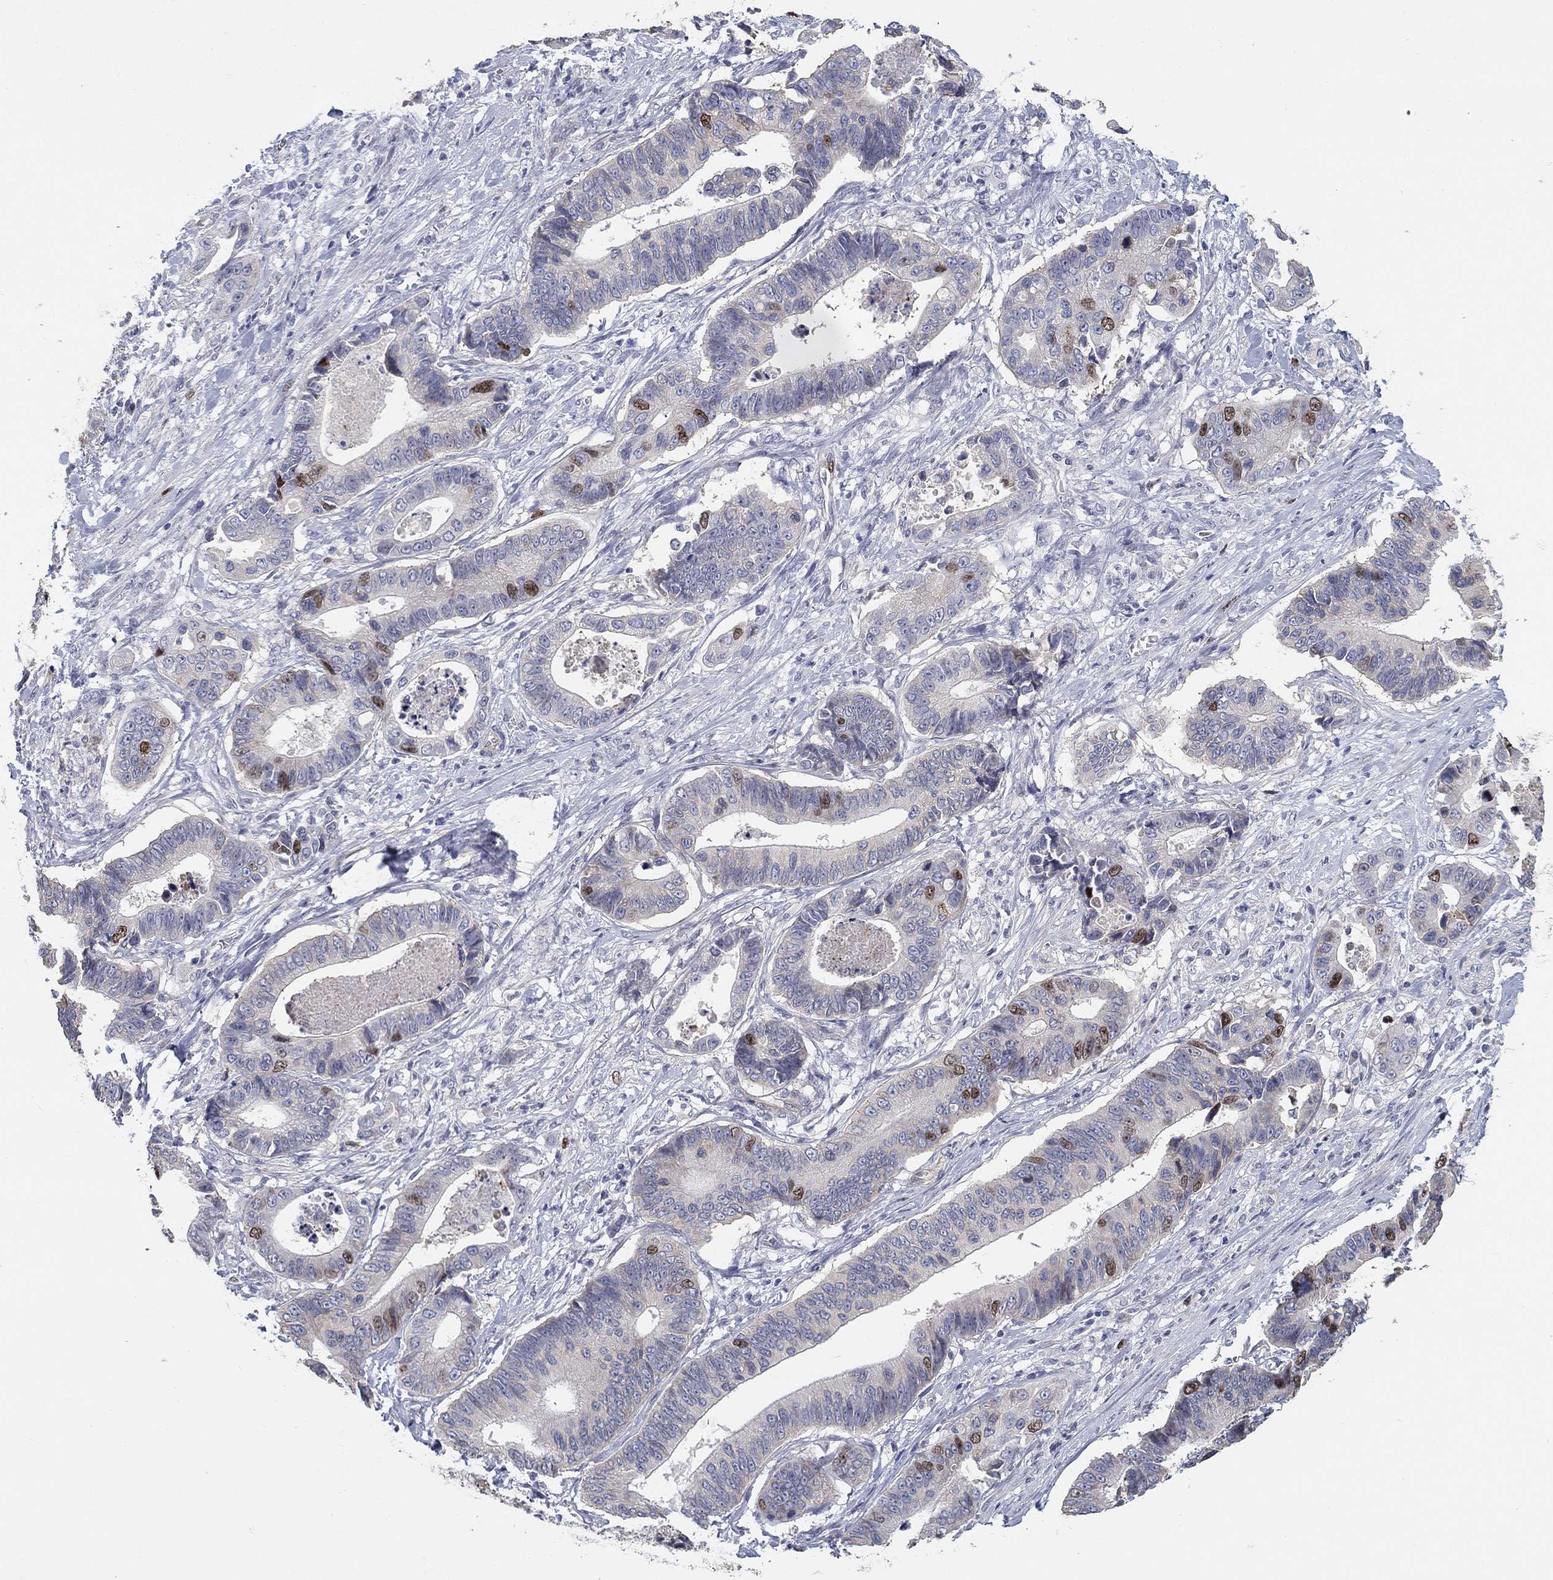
{"staining": {"intensity": "strong", "quantity": "<25%", "location": "nuclear"}, "tissue": "stomach cancer", "cell_type": "Tumor cells", "image_type": "cancer", "snomed": [{"axis": "morphology", "description": "Adenocarcinoma, NOS"}, {"axis": "topography", "description": "Stomach"}], "caption": "Protein staining of stomach adenocarcinoma tissue reveals strong nuclear expression in approximately <25% of tumor cells. (DAB (3,3'-diaminobenzidine) = brown stain, brightfield microscopy at high magnification).", "gene": "PRC1", "patient": {"sex": "male", "age": 84}}